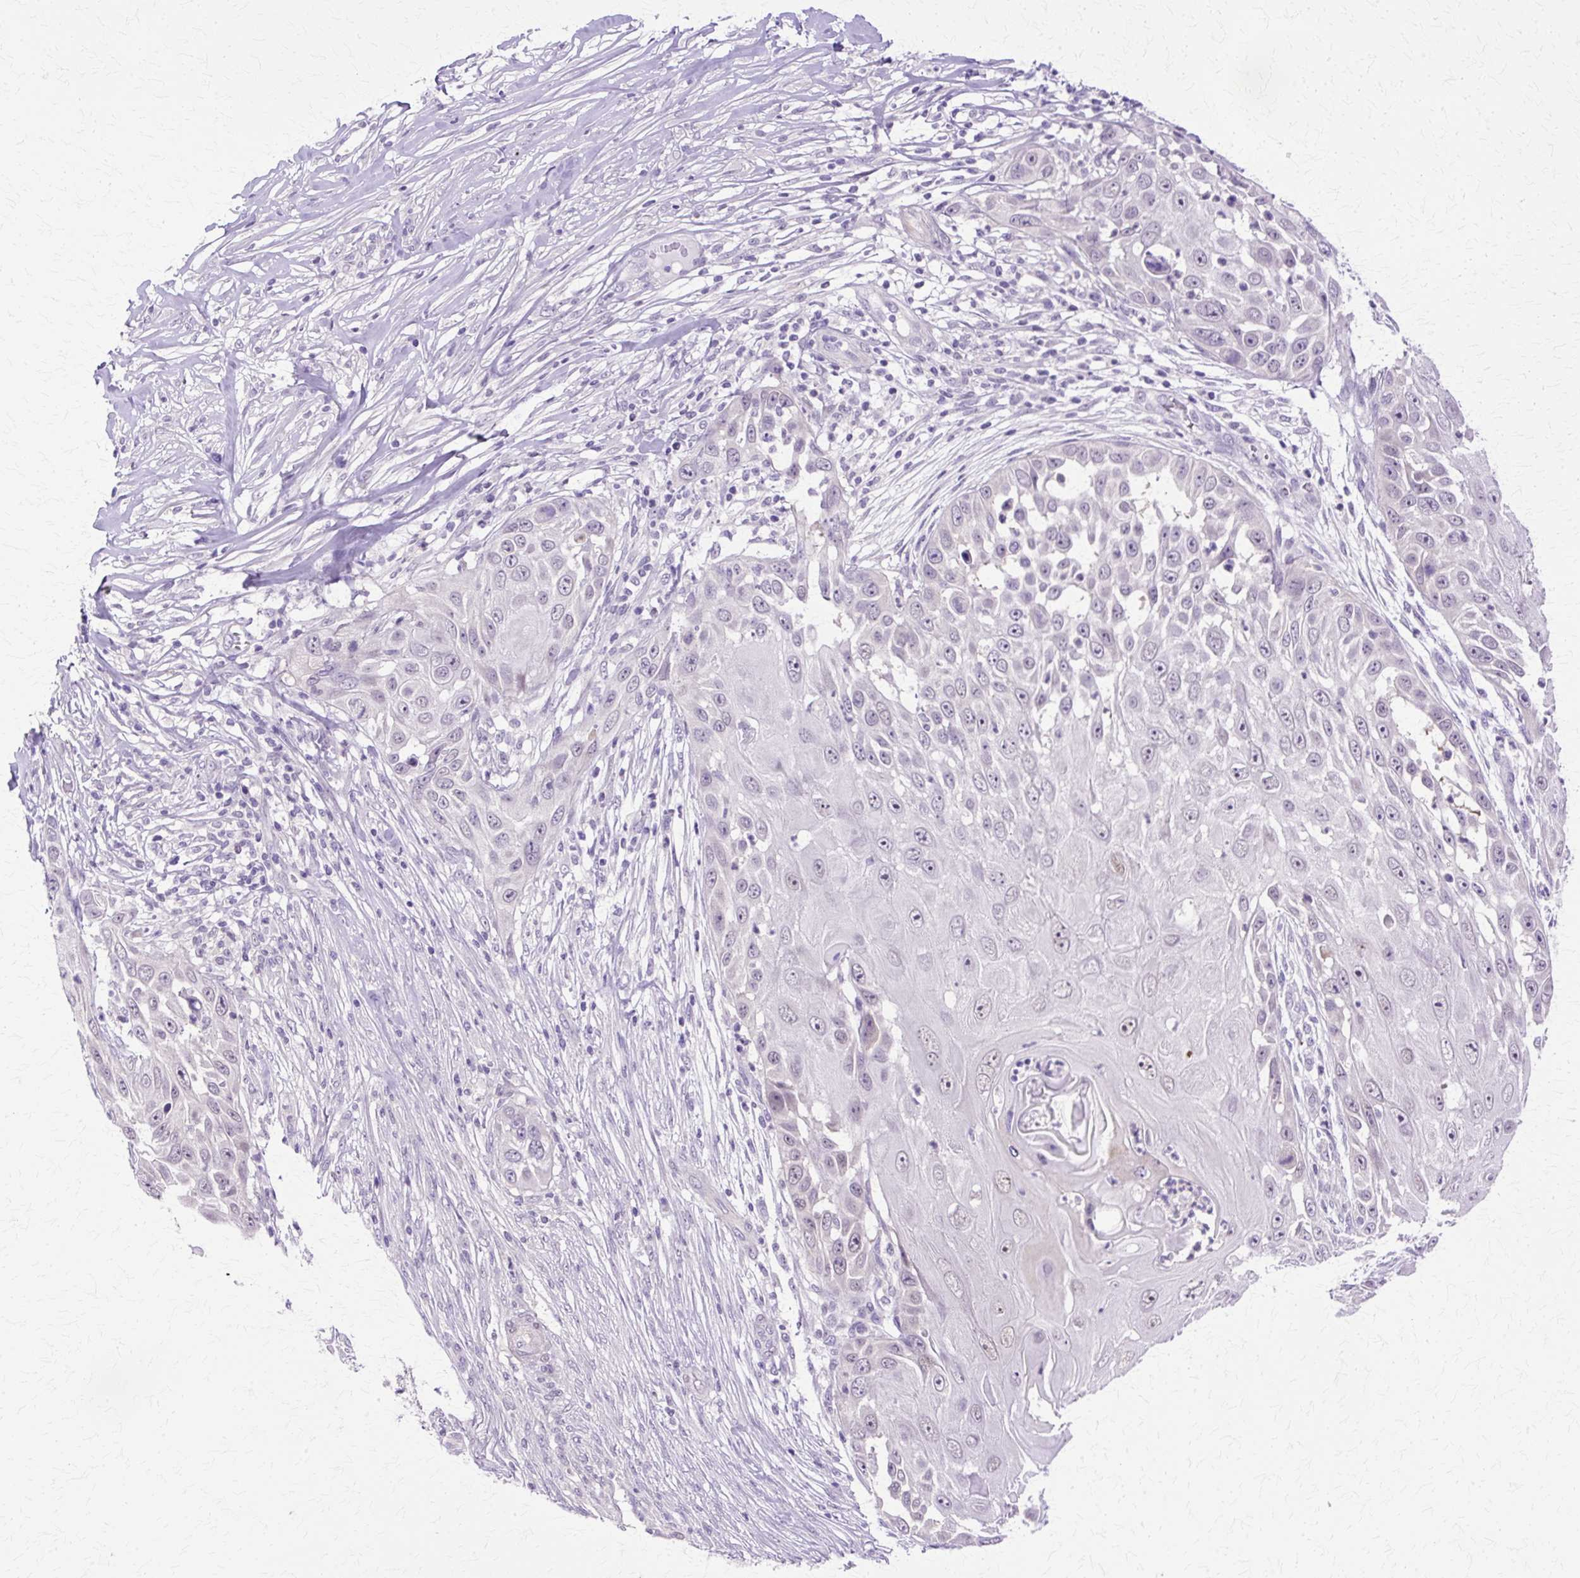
{"staining": {"intensity": "negative", "quantity": "none", "location": "none"}, "tissue": "skin cancer", "cell_type": "Tumor cells", "image_type": "cancer", "snomed": [{"axis": "morphology", "description": "Squamous cell carcinoma, NOS"}, {"axis": "topography", "description": "Skin"}], "caption": "The immunohistochemistry image has no significant staining in tumor cells of squamous cell carcinoma (skin) tissue.", "gene": "HSPA8", "patient": {"sex": "female", "age": 44}}